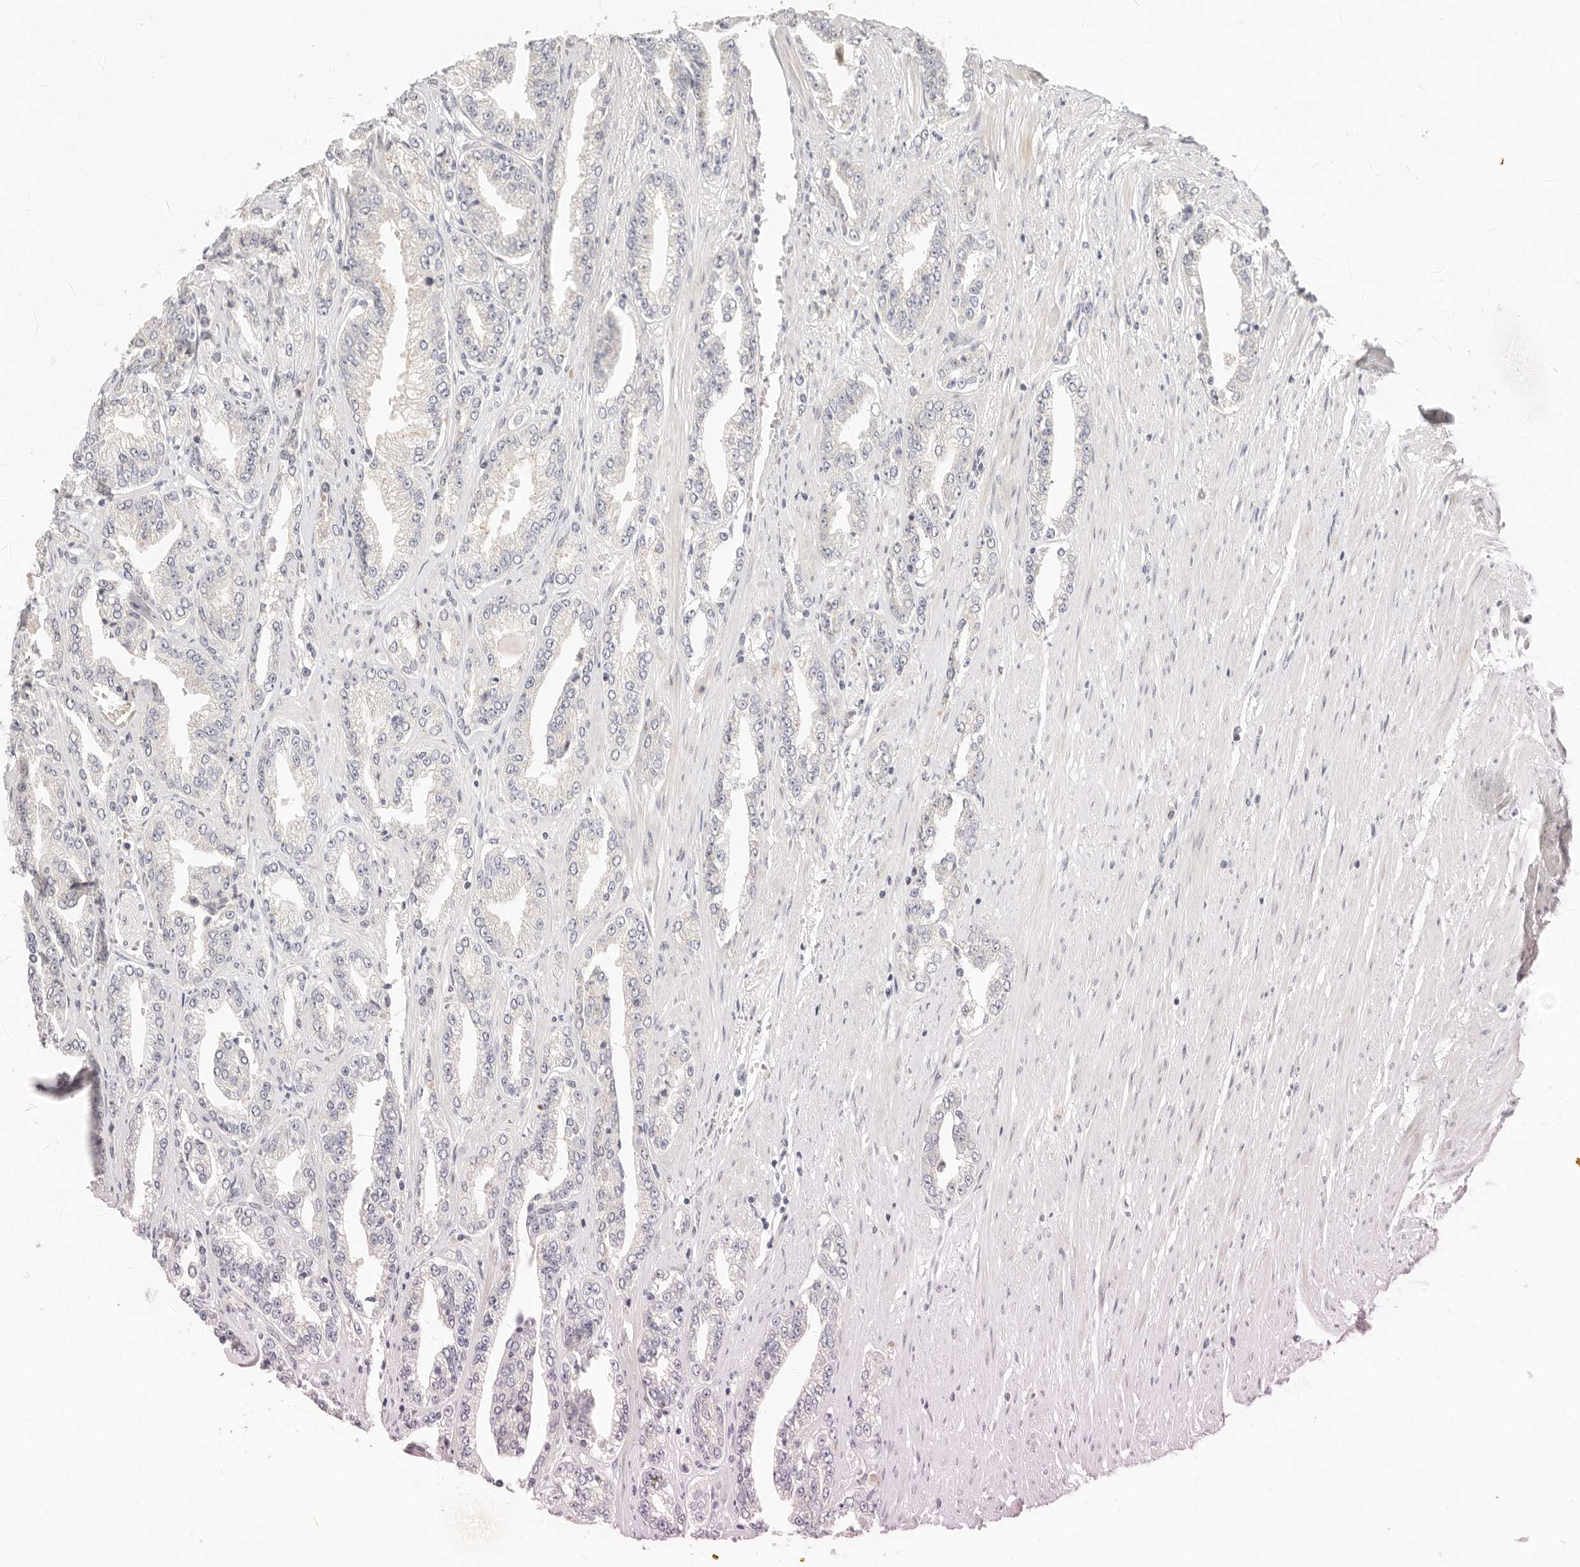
{"staining": {"intensity": "negative", "quantity": "none", "location": "none"}, "tissue": "prostate cancer", "cell_type": "Tumor cells", "image_type": "cancer", "snomed": [{"axis": "morphology", "description": "Adenocarcinoma, High grade"}, {"axis": "topography", "description": "Prostate"}], "caption": "High power microscopy histopathology image of an IHC image of prostate cancer (high-grade adenocarcinoma), revealing no significant expression in tumor cells.", "gene": "LTB4R2", "patient": {"sex": "male", "age": 71}}